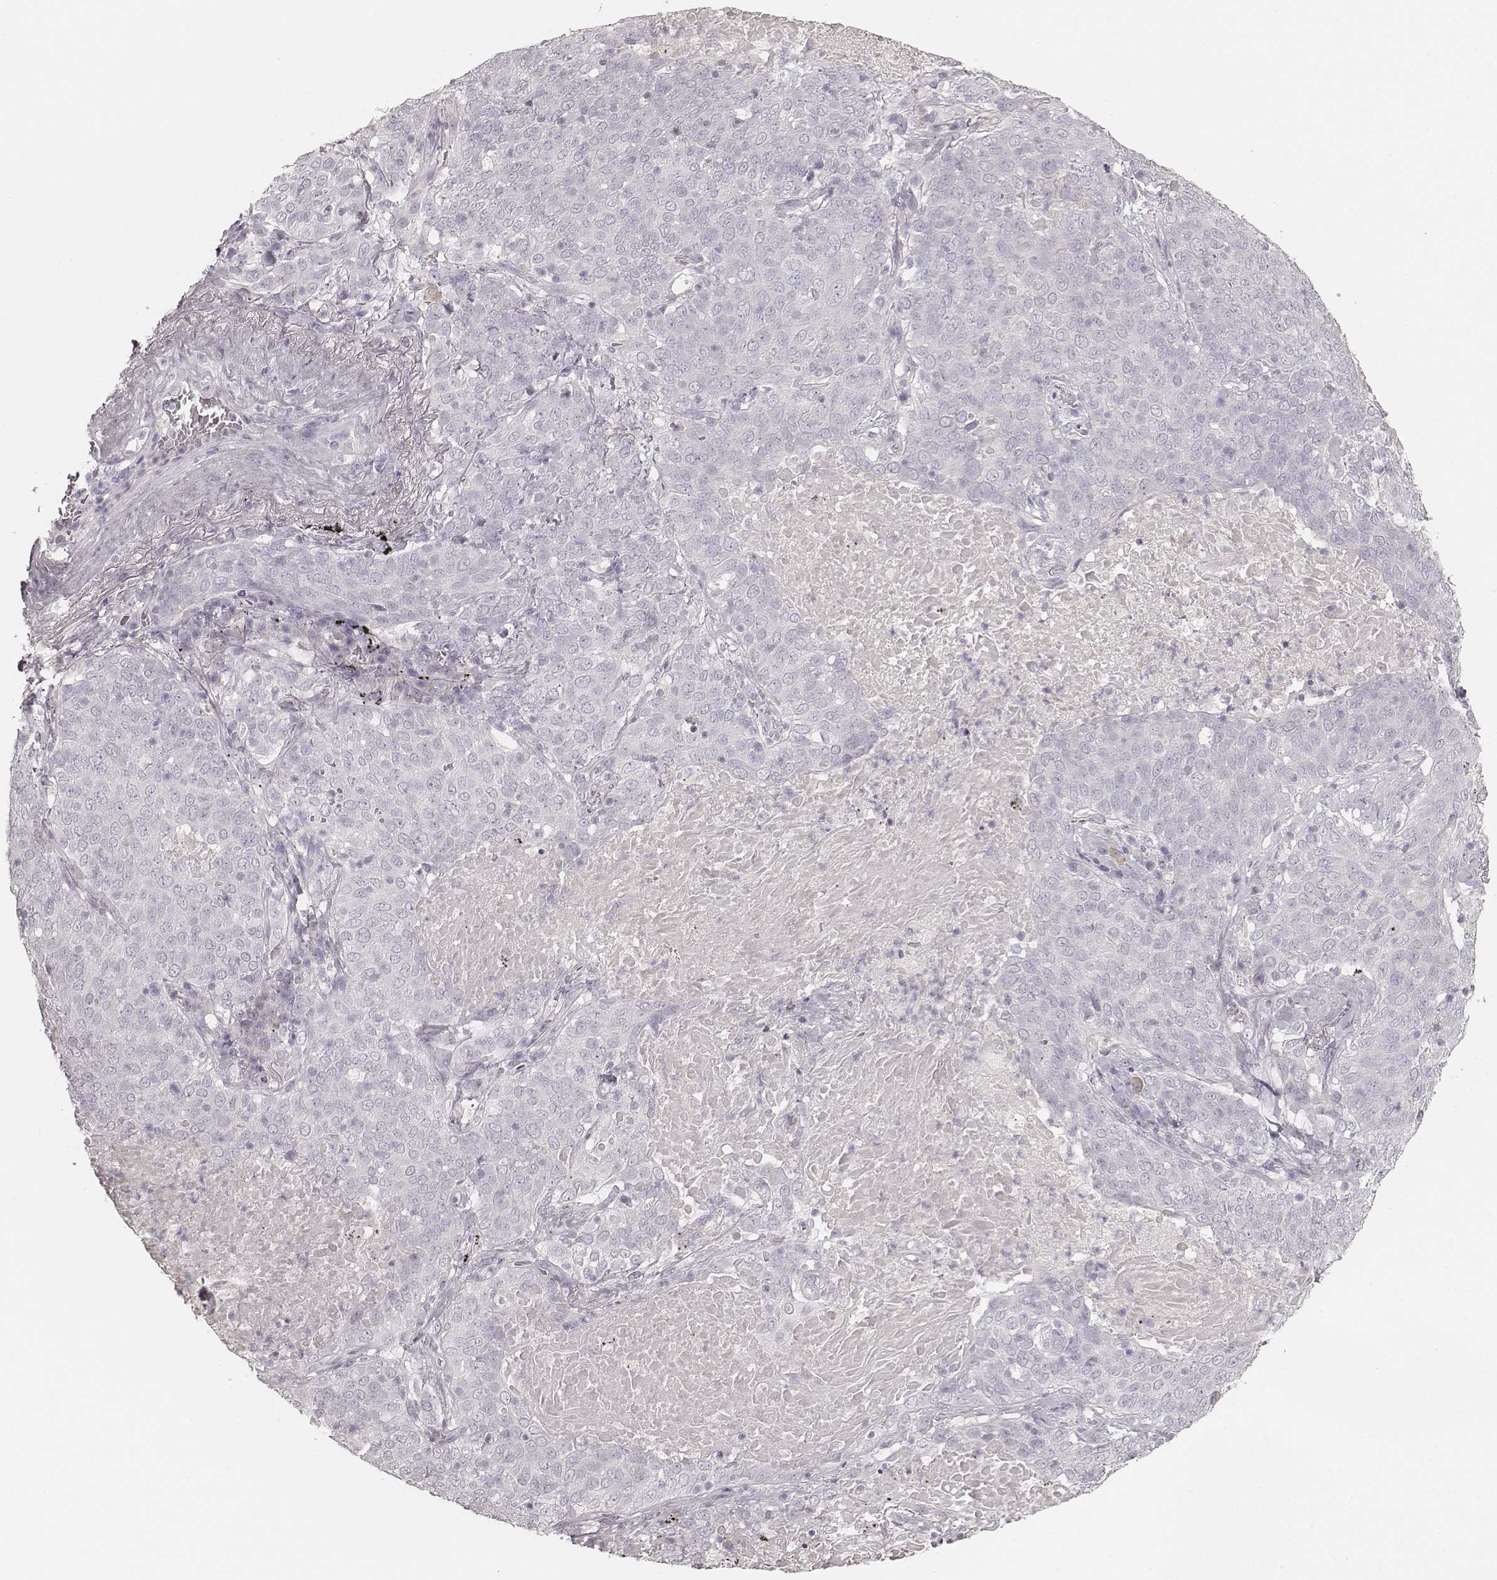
{"staining": {"intensity": "negative", "quantity": "none", "location": "none"}, "tissue": "lung cancer", "cell_type": "Tumor cells", "image_type": "cancer", "snomed": [{"axis": "morphology", "description": "Squamous cell carcinoma, NOS"}, {"axis": "topography", "description": "Lung"}], "caption": "Human lung cancer stained for a protein using immunohistochemistry demonstrates no positivity in tumor cells.", "gene": "KRT31", "patient": {"sex": "male", "age": 82}}